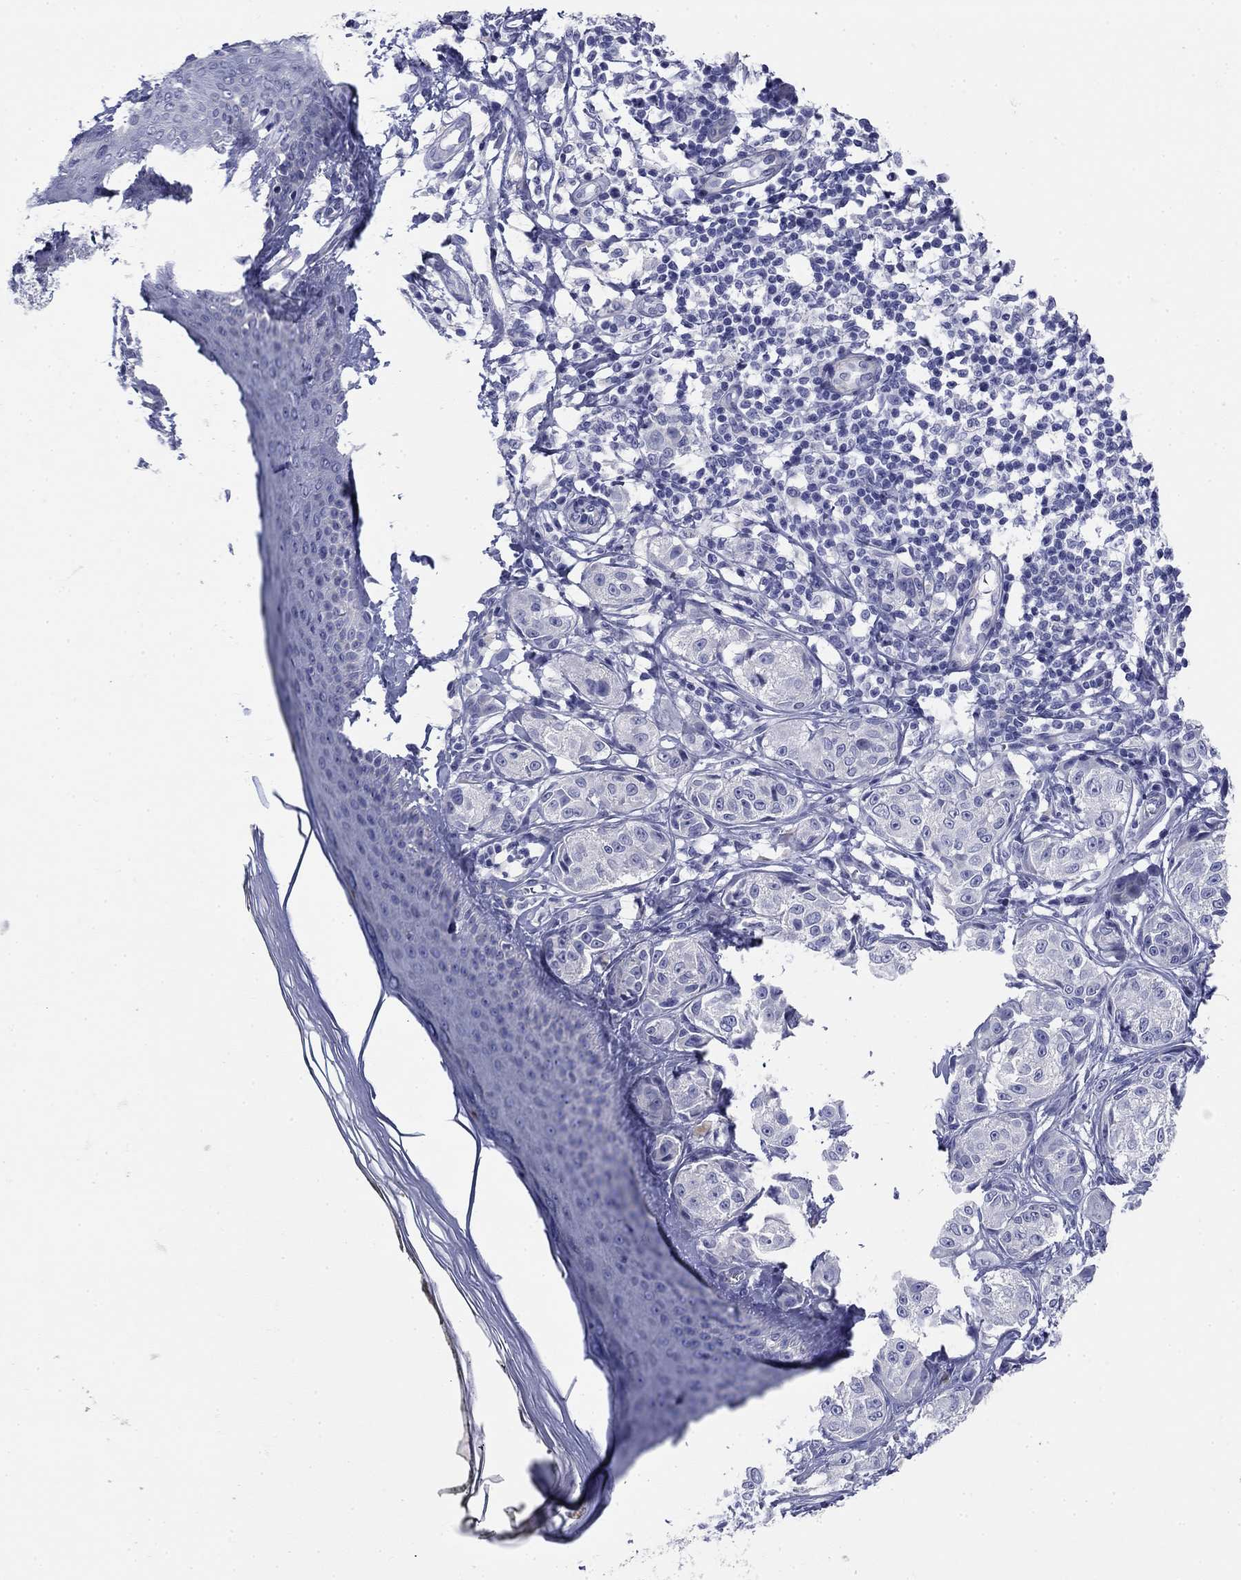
{"staining": {"intensity": "negative", "quantity": "none", "location": "none"}, "tissue": "melanoma", "cell_type": "Tumor cells", "image_type": "cancer", "snomed": [{"axis": "morphology", "description": "Malignant melanoma, NOS"}, {"axis": "topography", "description": "Skin"}], "caption": "An IHC photomicrograph of melanoma is shown. There is no staining in tumor cells of melanoma. (Brightfield microscopy of DAB IHC at high magnification).", "gene": "PRKCG", "patient": {"sex": "male", "age": 61}}